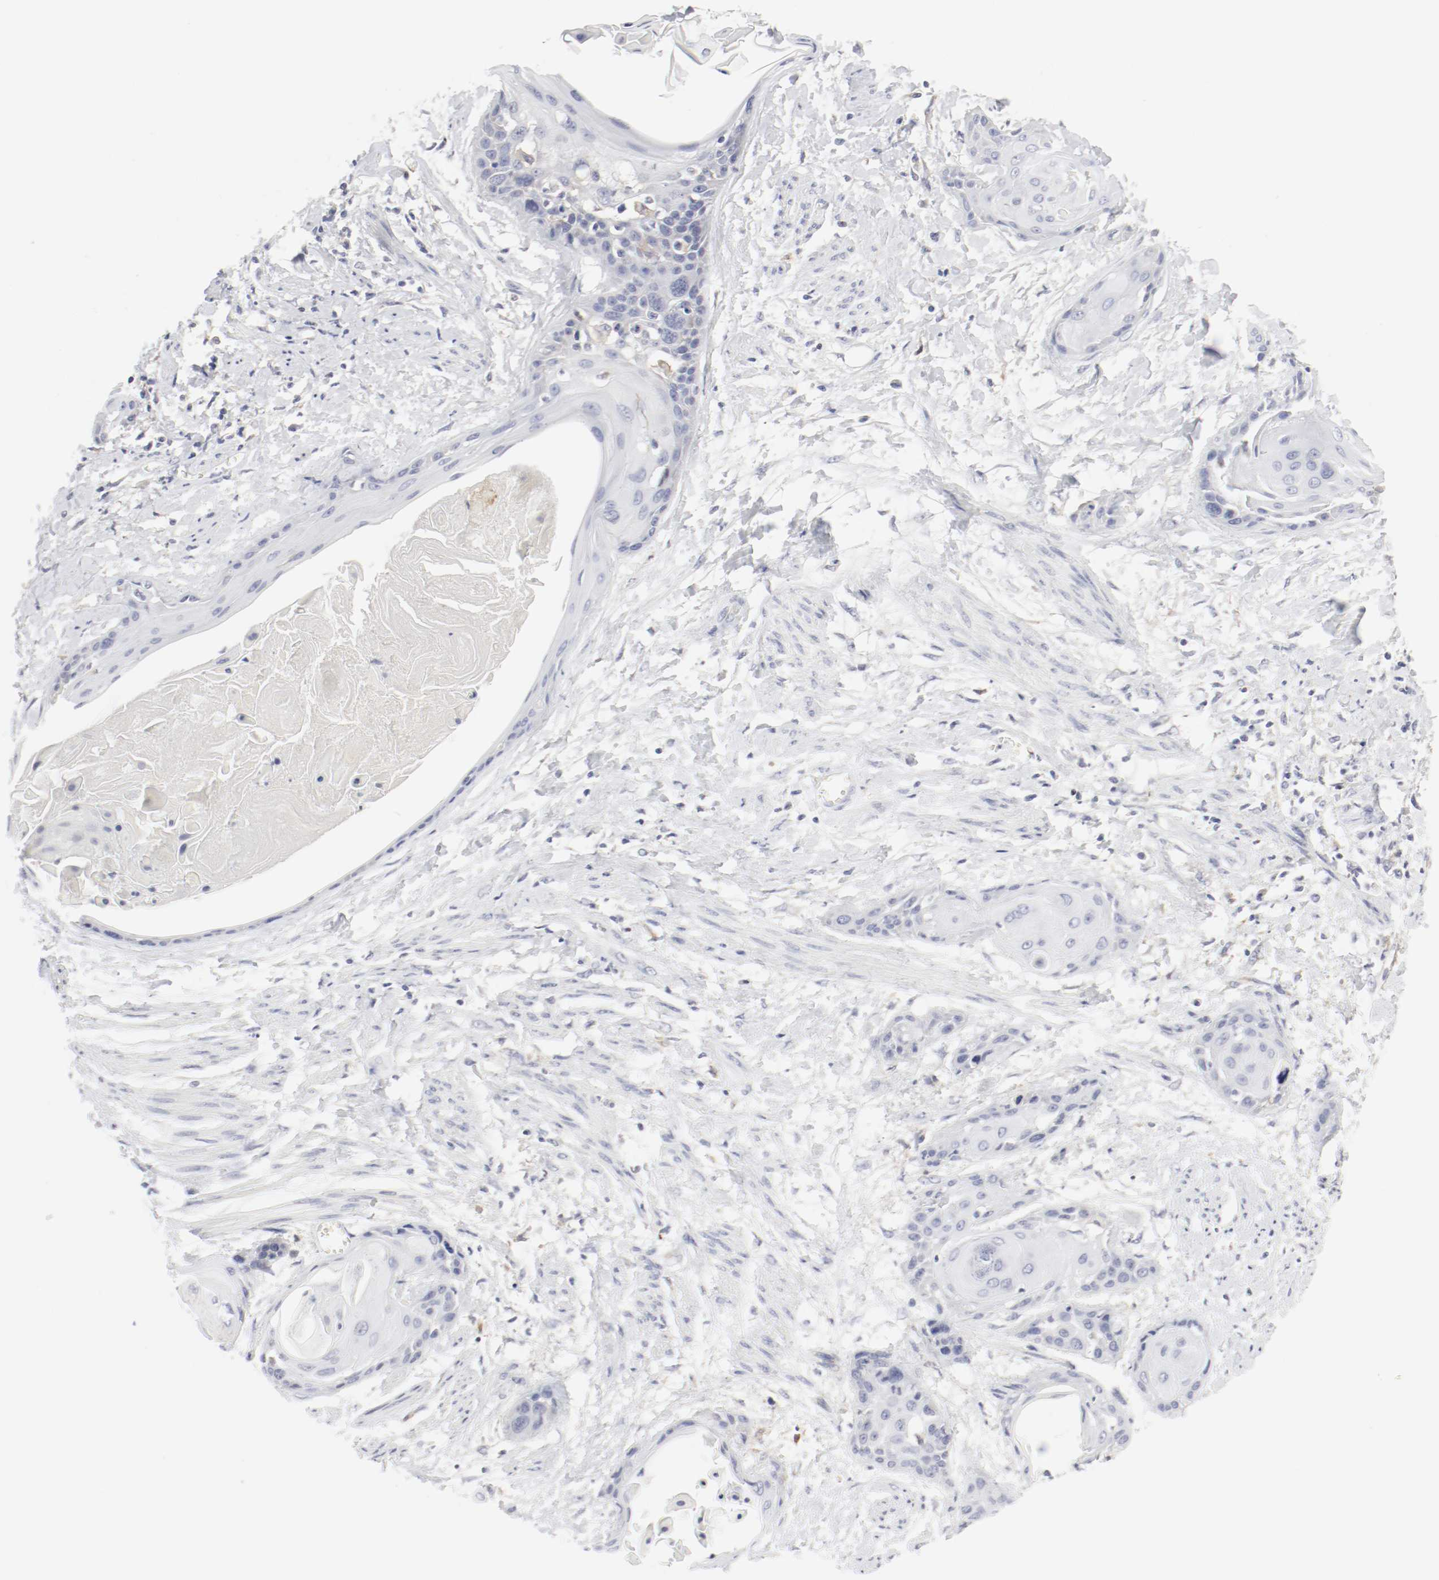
{"staining": {"intensity": "negative", "quantity": "none", "location": "none"}, "tissue": "cervical cancer", "cell_type": "Tumor cells", "image_type": "cancer", "snomed": [{"axis": "morphology", "description": "Squamous cell carcinoma, NOS"}, {"axis": "topography", "description": "Cervix"}], "caption": "Tumor cells show no significant expression in squamous cell carcinoma (cervical).", "gene": "ITGAX", "patient": {"sex": "female", "age": 57}}